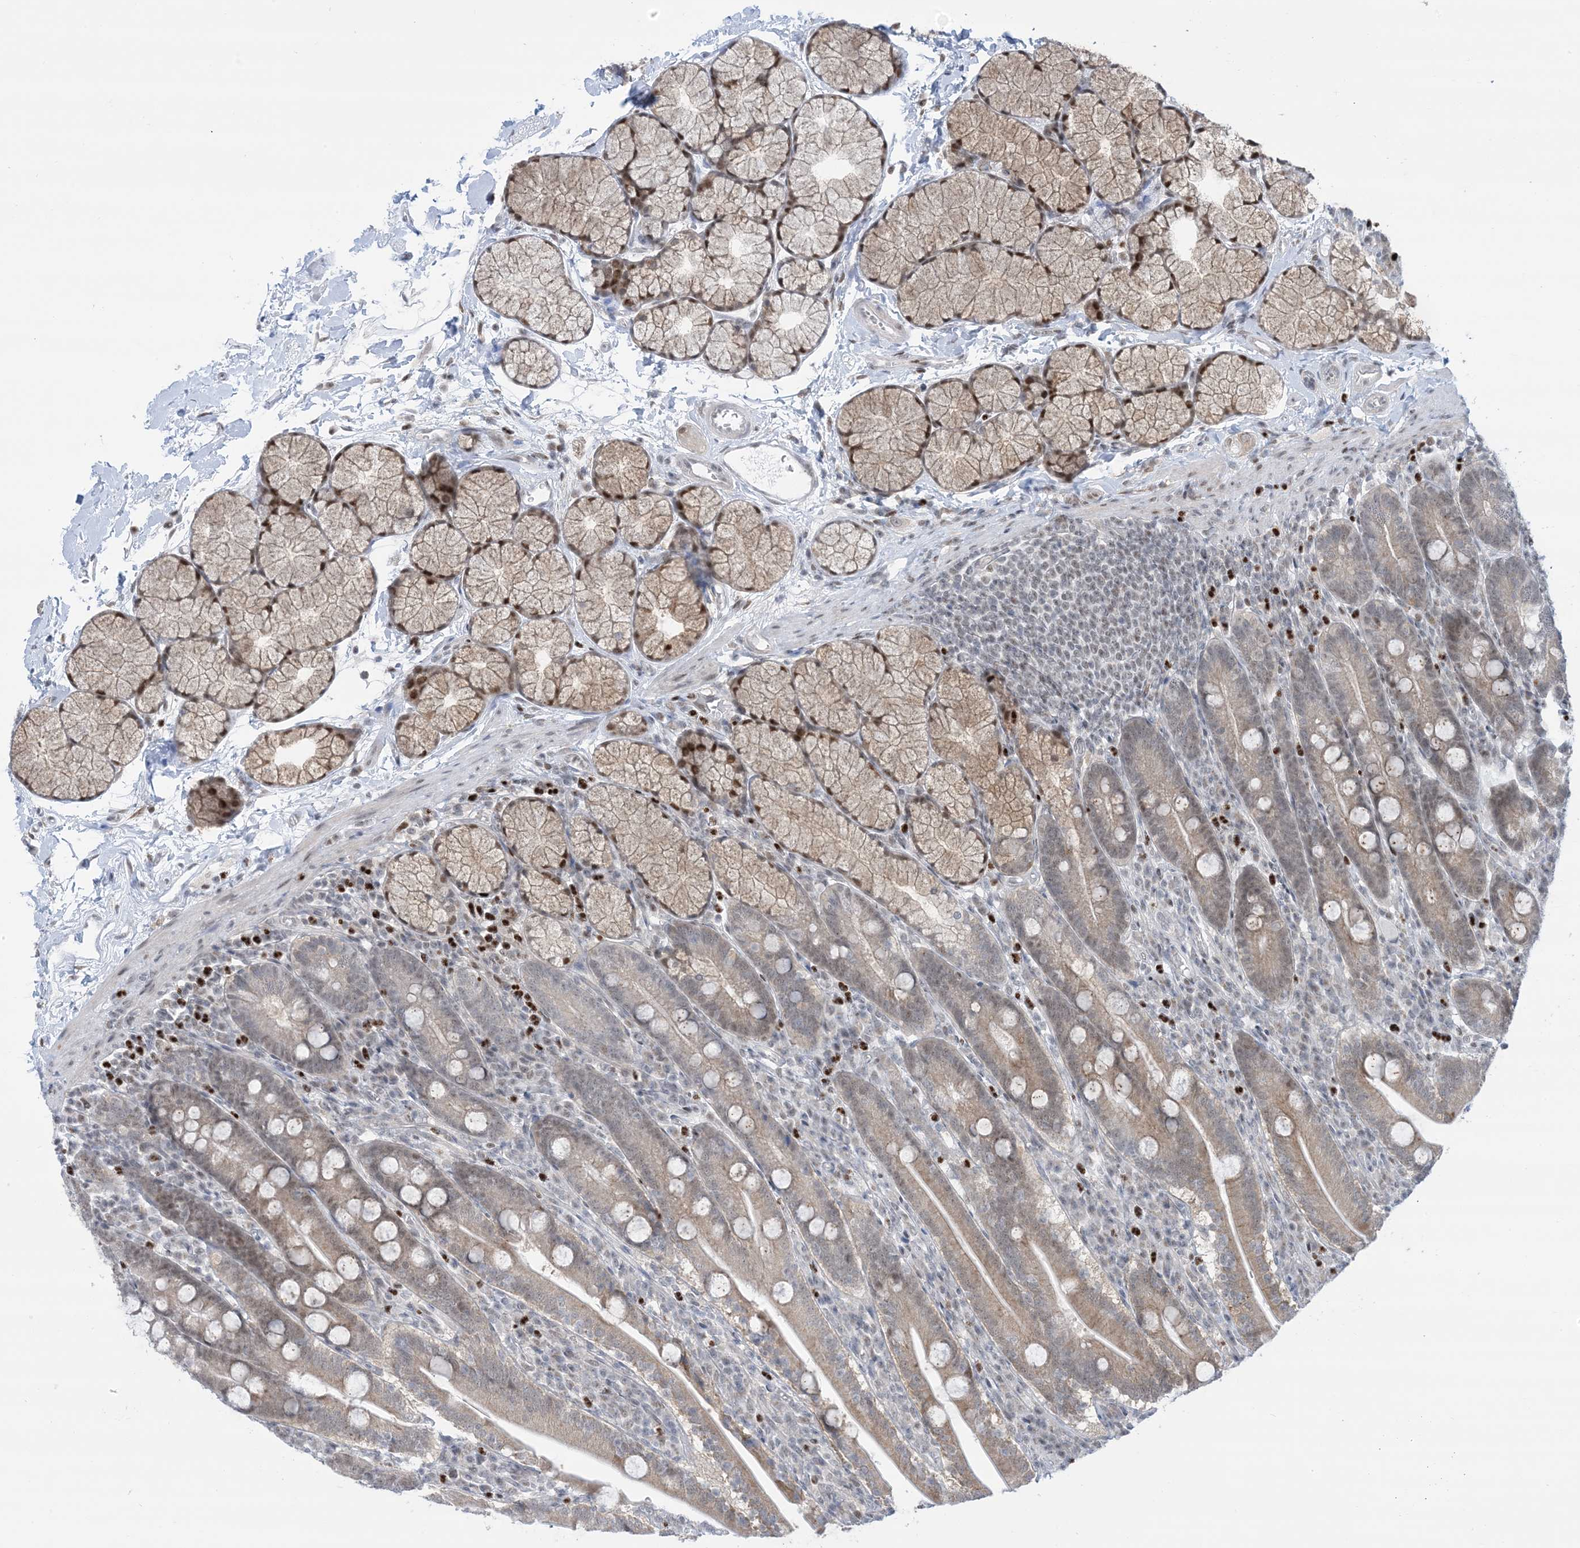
{"staining": {"intensity": "moderate", "quantity": "25%-75%", "location": "cytoplasmic/membranous,nuclear"}, "tissue": "duodenum", "cell_type": "Glandular cells", "image_type": "normal", "snomed": [{"axis": "morphology", "description": "Normal tissue, NOS"}, {"axis": "topography", "description": "Duodenum"}], "caption": "A brown stain shows moderate cytoplasmic/membranous,nuclear positivity of a protein in glandular cells of benign human duodenum. (DAB (3,3'-diaminobenzidine) IHC, brown staining for protein, blue staining for nuclei).", "gene": "TFPT", "patient": {"sex": "male", "age": 35}}